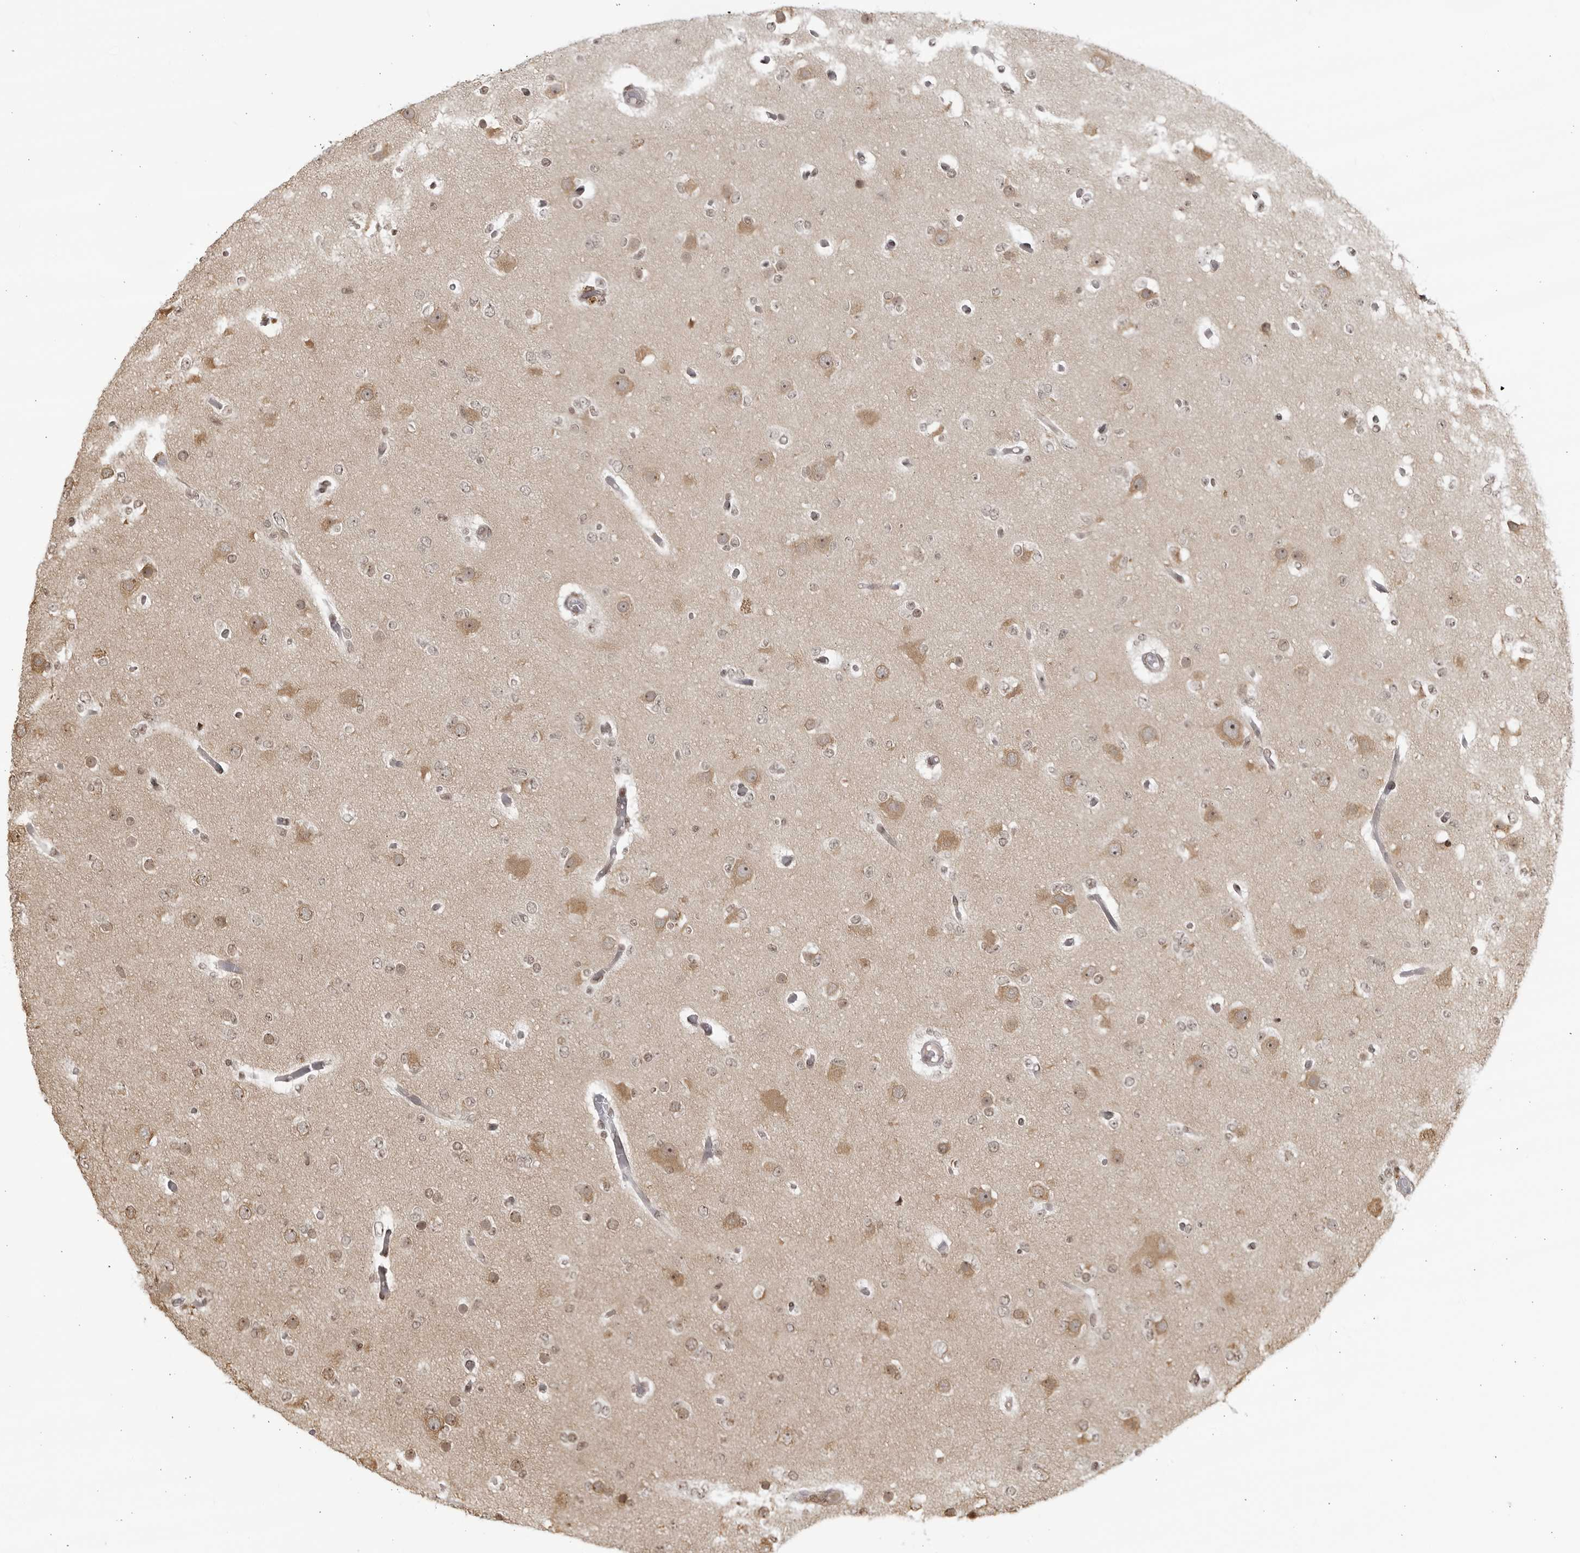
{"staining": {"intensity": "weak", "quantity": "25%-75%", "location": "cytoplasmic/membranous,nuclear"}, "tissue": "glioma", "cell_type": "Tumor cells", "image_type": "cancer", "snomed": [{"axis": "morphology", "description": "Glioma, malignant, Low grade"}, {"axis": "topography", "description": "Brain"}], "caption": "A photomicrograph of low-grade glioma (malignant) stained for a protein demonstrates weak cytoplasmic/membranous and nuclear brown staining in tumor cells.", "gene": "RASGEF1C", "patient": {"sex": "female", "age": 22}}